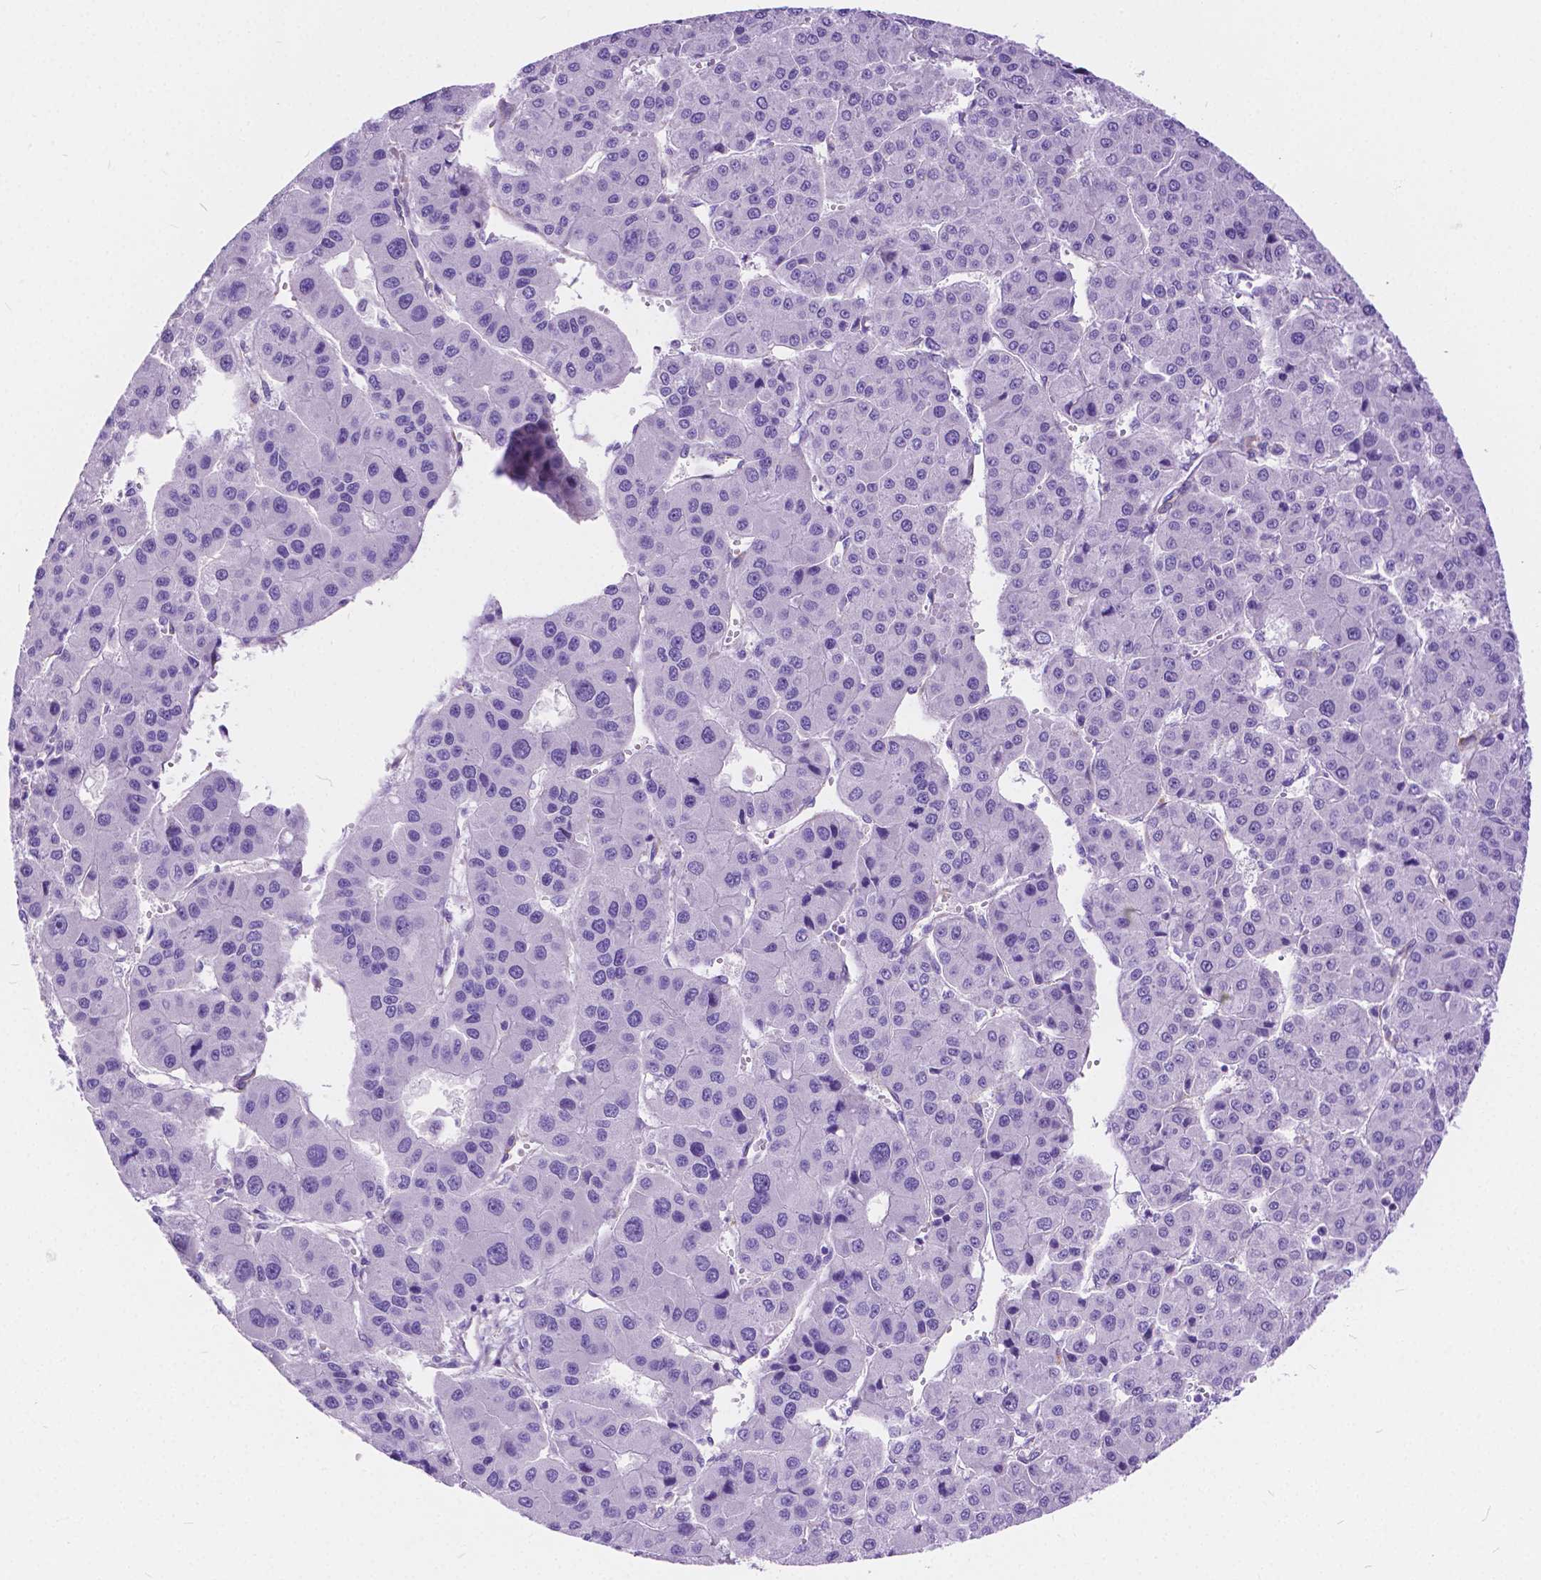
{"staining": {"intensity": "negative", "quantity": "none", "location": "none"}, "tissue": "liver cancer", "cell_type": "Tumor cells", "image_type": "cancer", "snomed": [{"axis": "morphology", "description": "Carcinoma, Hepatocellular, NOS"}, {"axis": "topography", "description": "Liver"}], "caption": "Immunohistochemistry photomicrograph of liver cancer (hepatocellular carcinoma) stained for a protein (brown), which reveals no staining in tumor cells.", "gene": "CHRM1", "patient": {"sex": "male", "age": 73}}